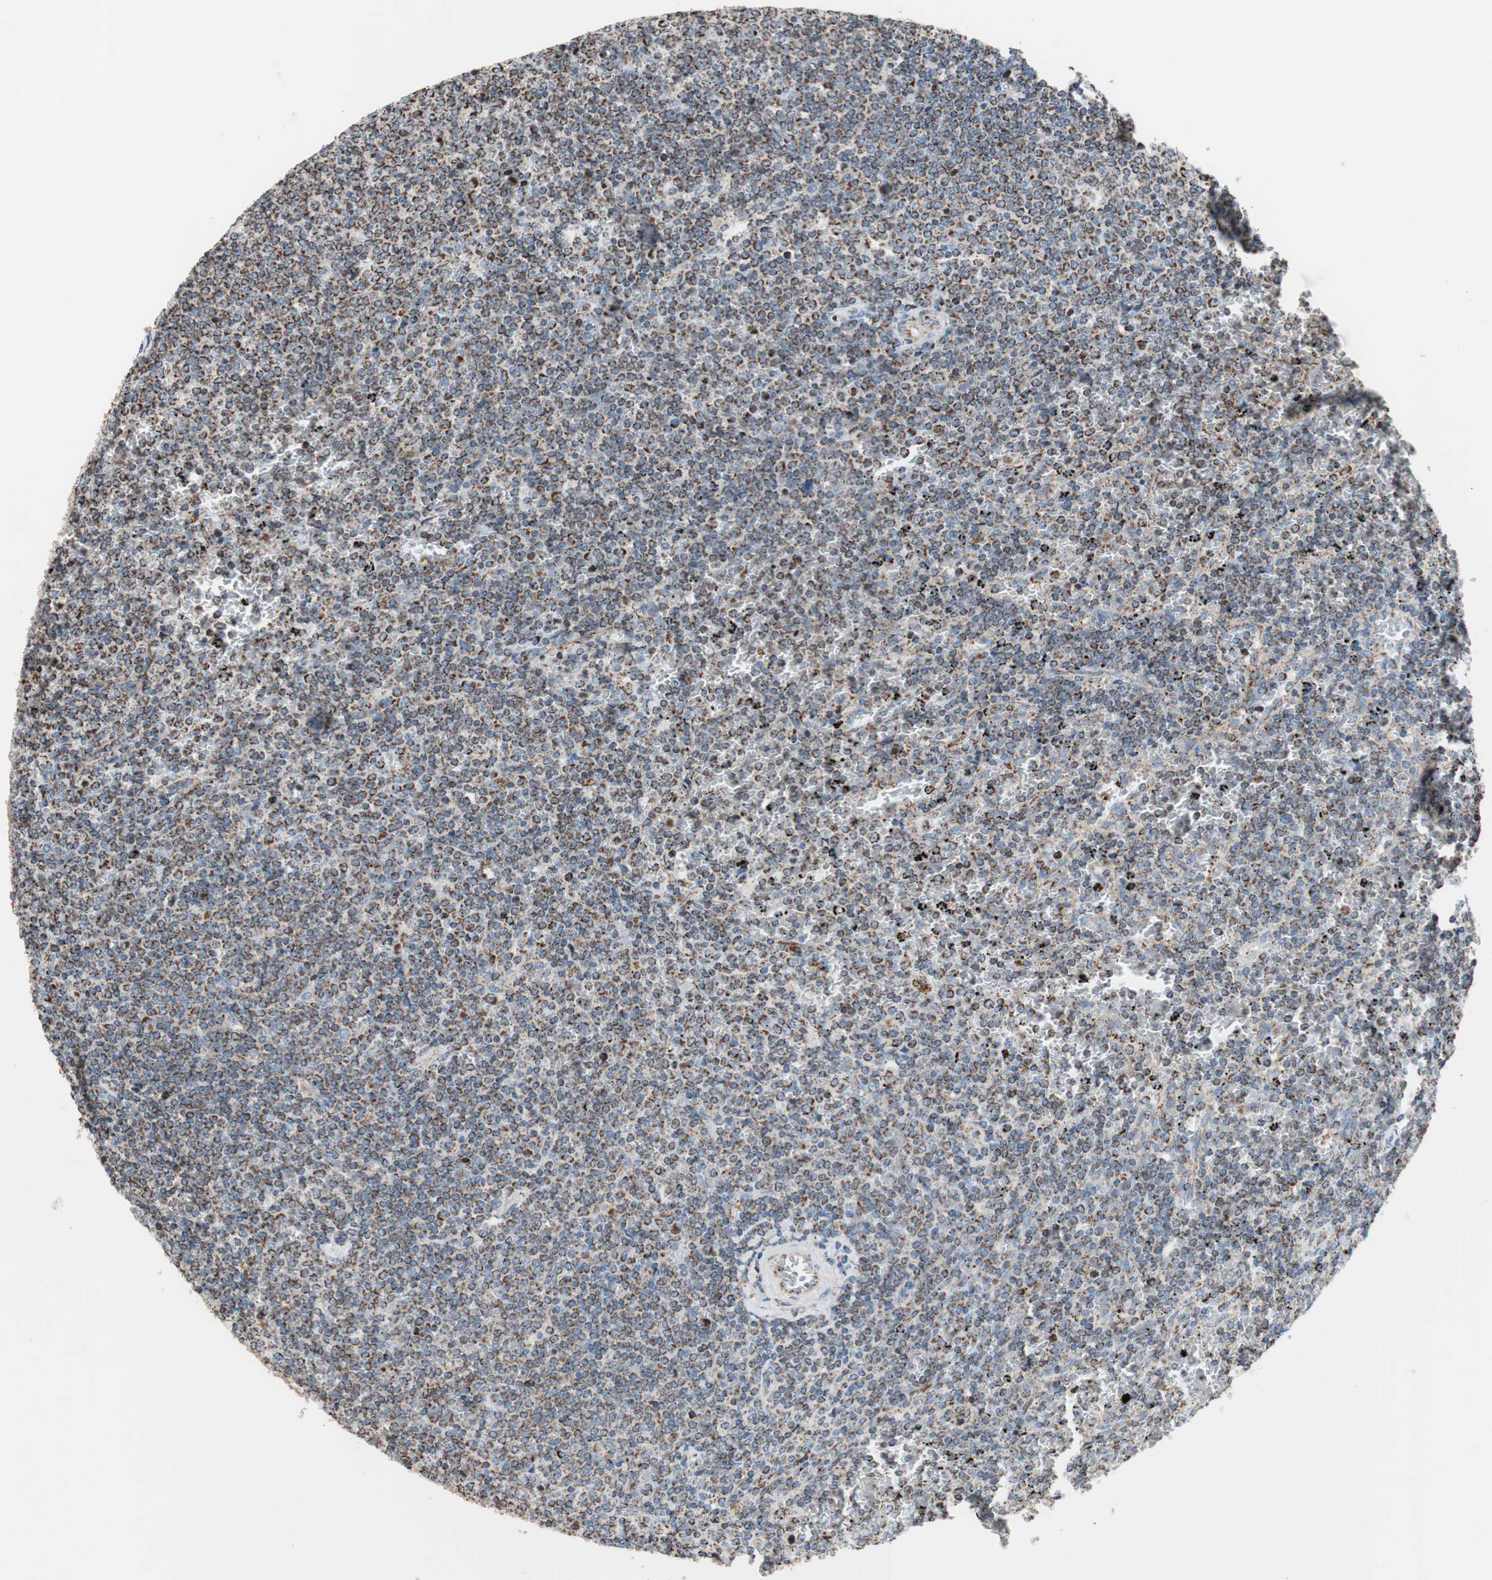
{"staining": {"intensity": "moderate", "quantity": ">75%", "location": "cytoplasmic/membranous"}, "tissue": "lymphoma", "cell_type": "Tumor cells", "image_type": "cancer", "snomed": [{"axis": "morphology", "description": "Malignant lymphoma, non-Hodgkin's type, Low grade"}, {"axis": "topography", "description": "Spleen"}], "caption": "Low-grade malignant lymphoma, non-Hodgkin's type stained with DAB immunohistochemistry reveals medium levels of moderate cytoplasmic/membranous staining in about >75% of tumor cells.", "gene": "PCSK4", "patient": {"sex": "female", "age": 77}}